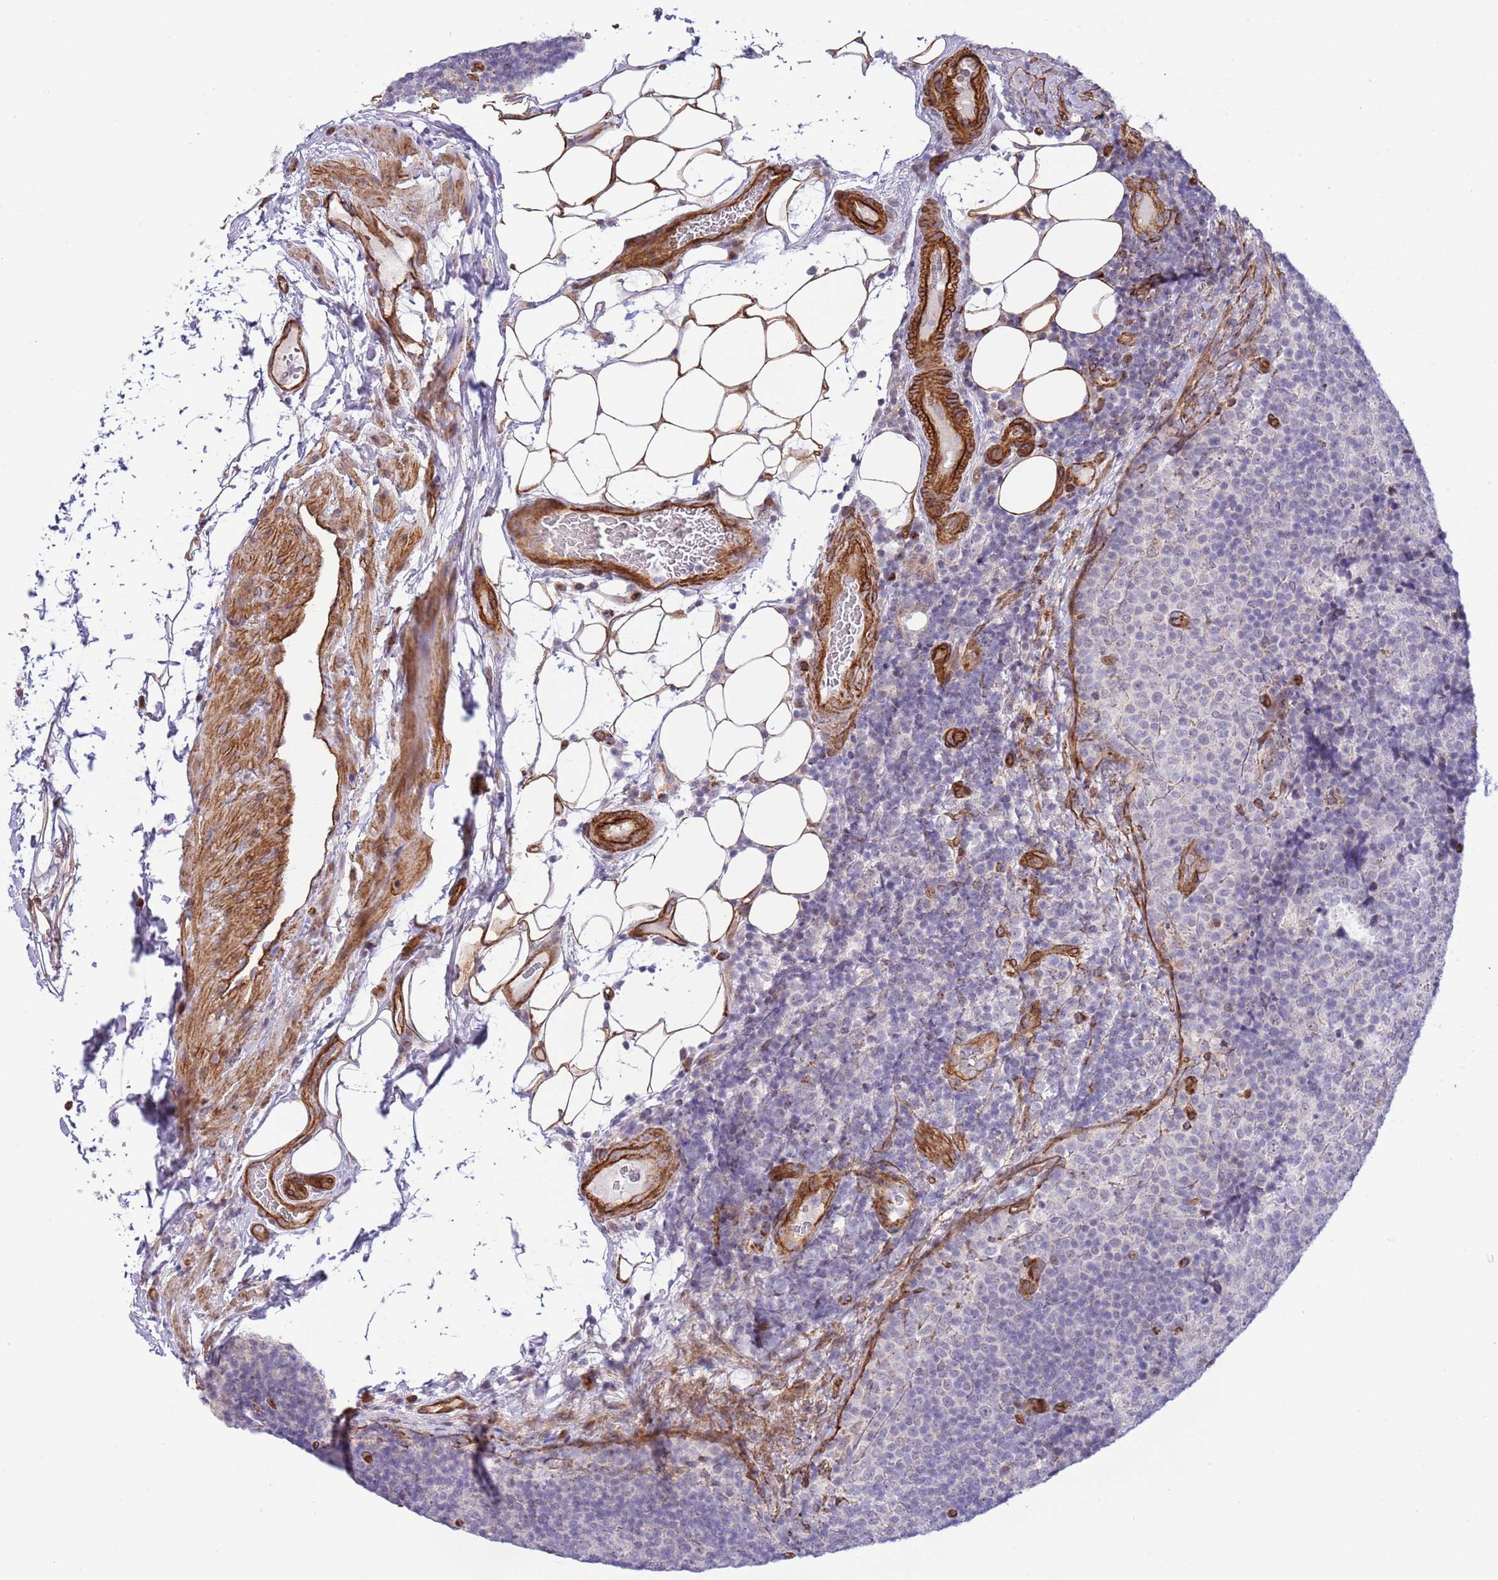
{"staining": {"intensity": "negative", "quantity": "none", "location": "none"}, "tissue": "lymph node", "cell_type": "Germinal center cells", "image_type": "normal", "snomed": [{"axis": "morphology", "description": "Normal tissue, NOS"}, {"axis": "topography", "description": "Lymph node"}], "caption": "This is an immunohistochemistry (IHC) image of unremarkable human lymph node. There is no expression in germinal center cells.", "gene": "NEK3", "patient": {"sex": "female", "age": 31}}